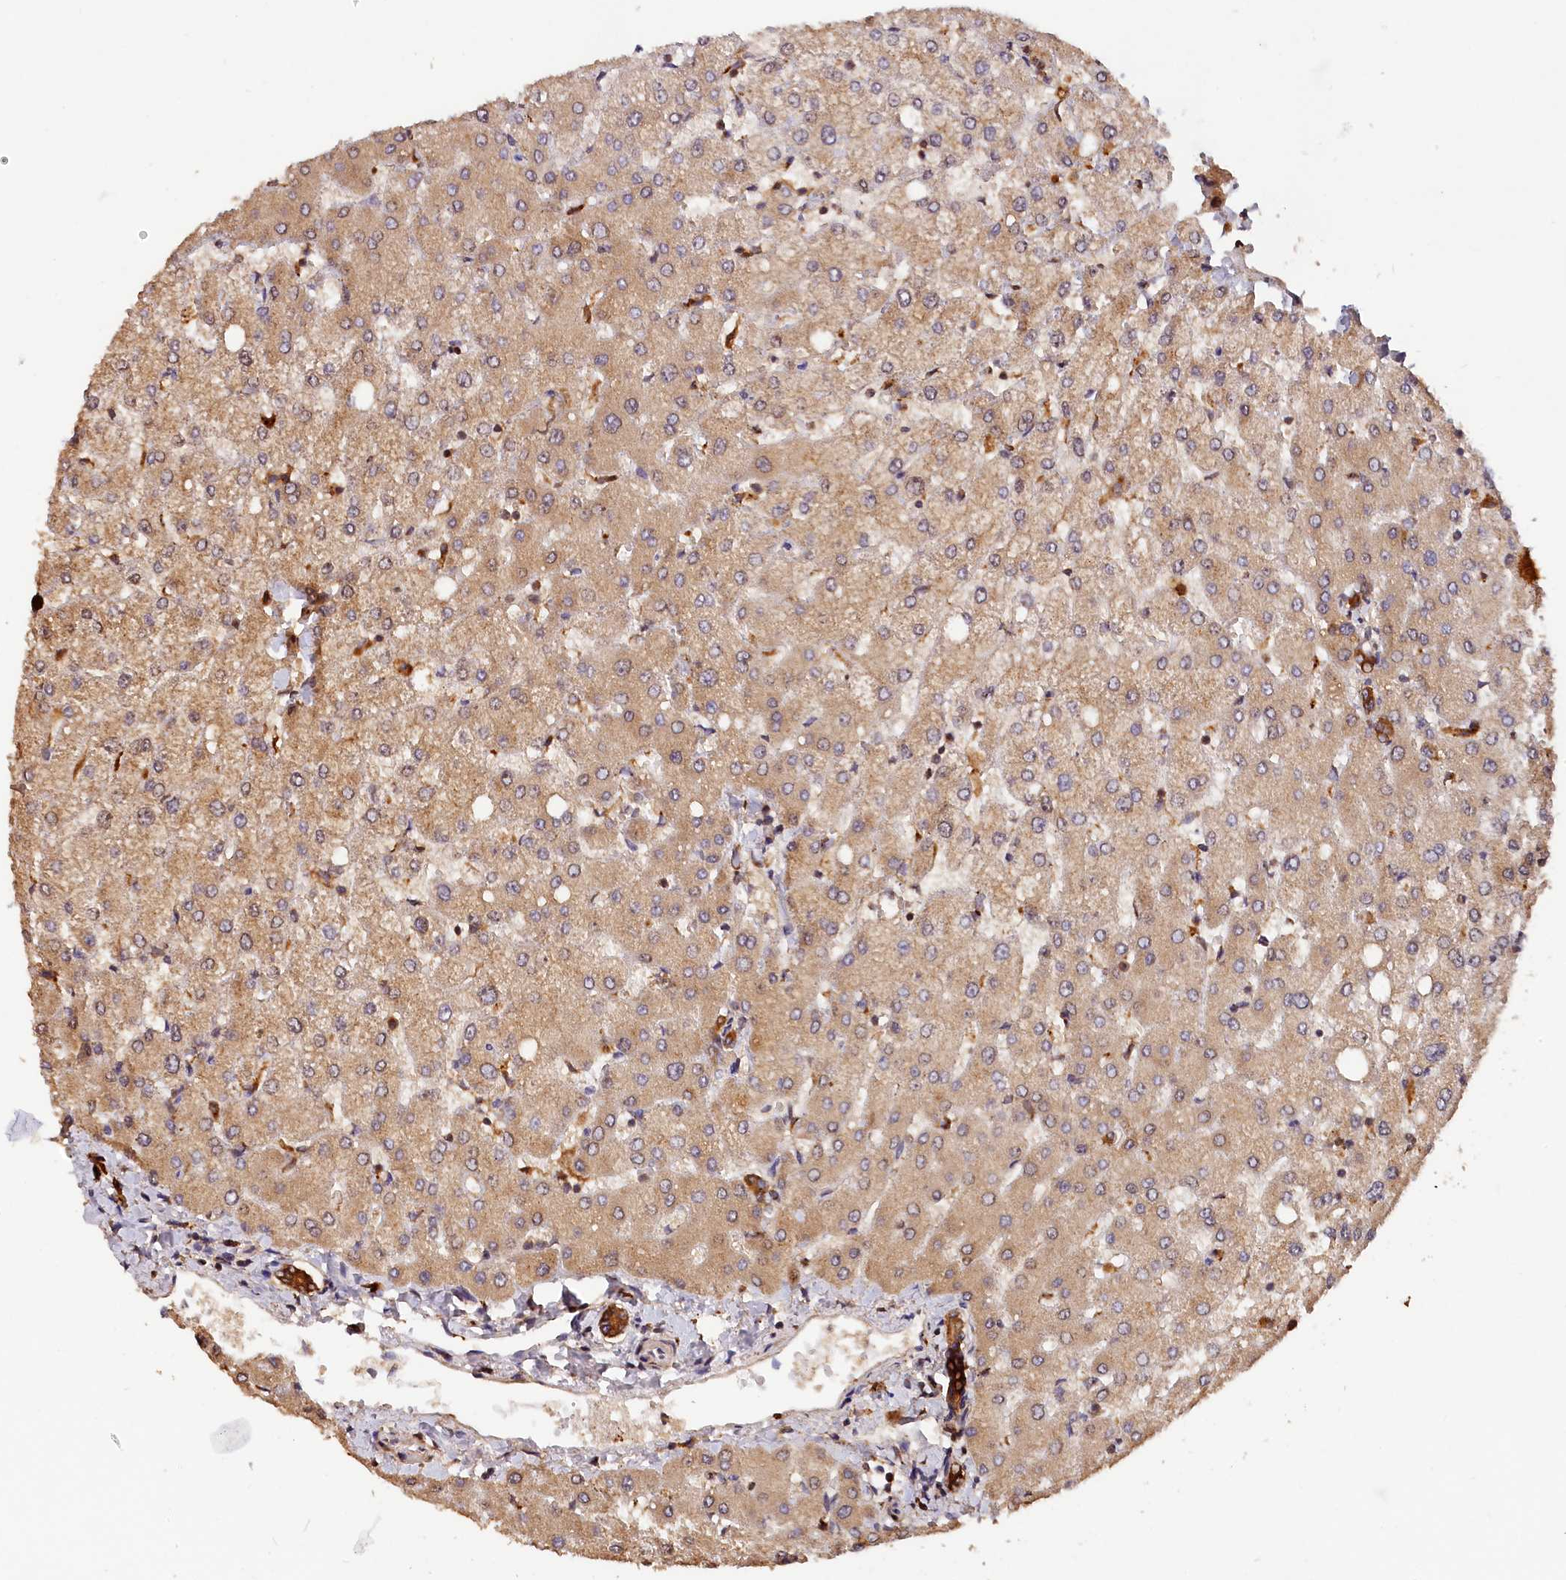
{"staining": {"intensity": "strong", "quantity": ">75%", "location": "cytoplasmic/membranous"}, "tissue": "liver", "cell_type": "Cholangiocytes", "image_type": "normal", "snomed": [{"axis": "morphology", "description": "Normal tissue, NOS"}, {"axis": "topography", "description": "Liver"}], "caption": "High-power microscopy captured an immunohistochemistry image of benign liver, revealing strong cytoplasmic/membranous positivity in about >75% of cholangiocytes. The staining was performed using DAB, with brown indicating positive protein expression. Nuclei are stained blue with hematoxylin.", "gene": "HMOX2", "patient": {"sex": "female", "age": 54}}